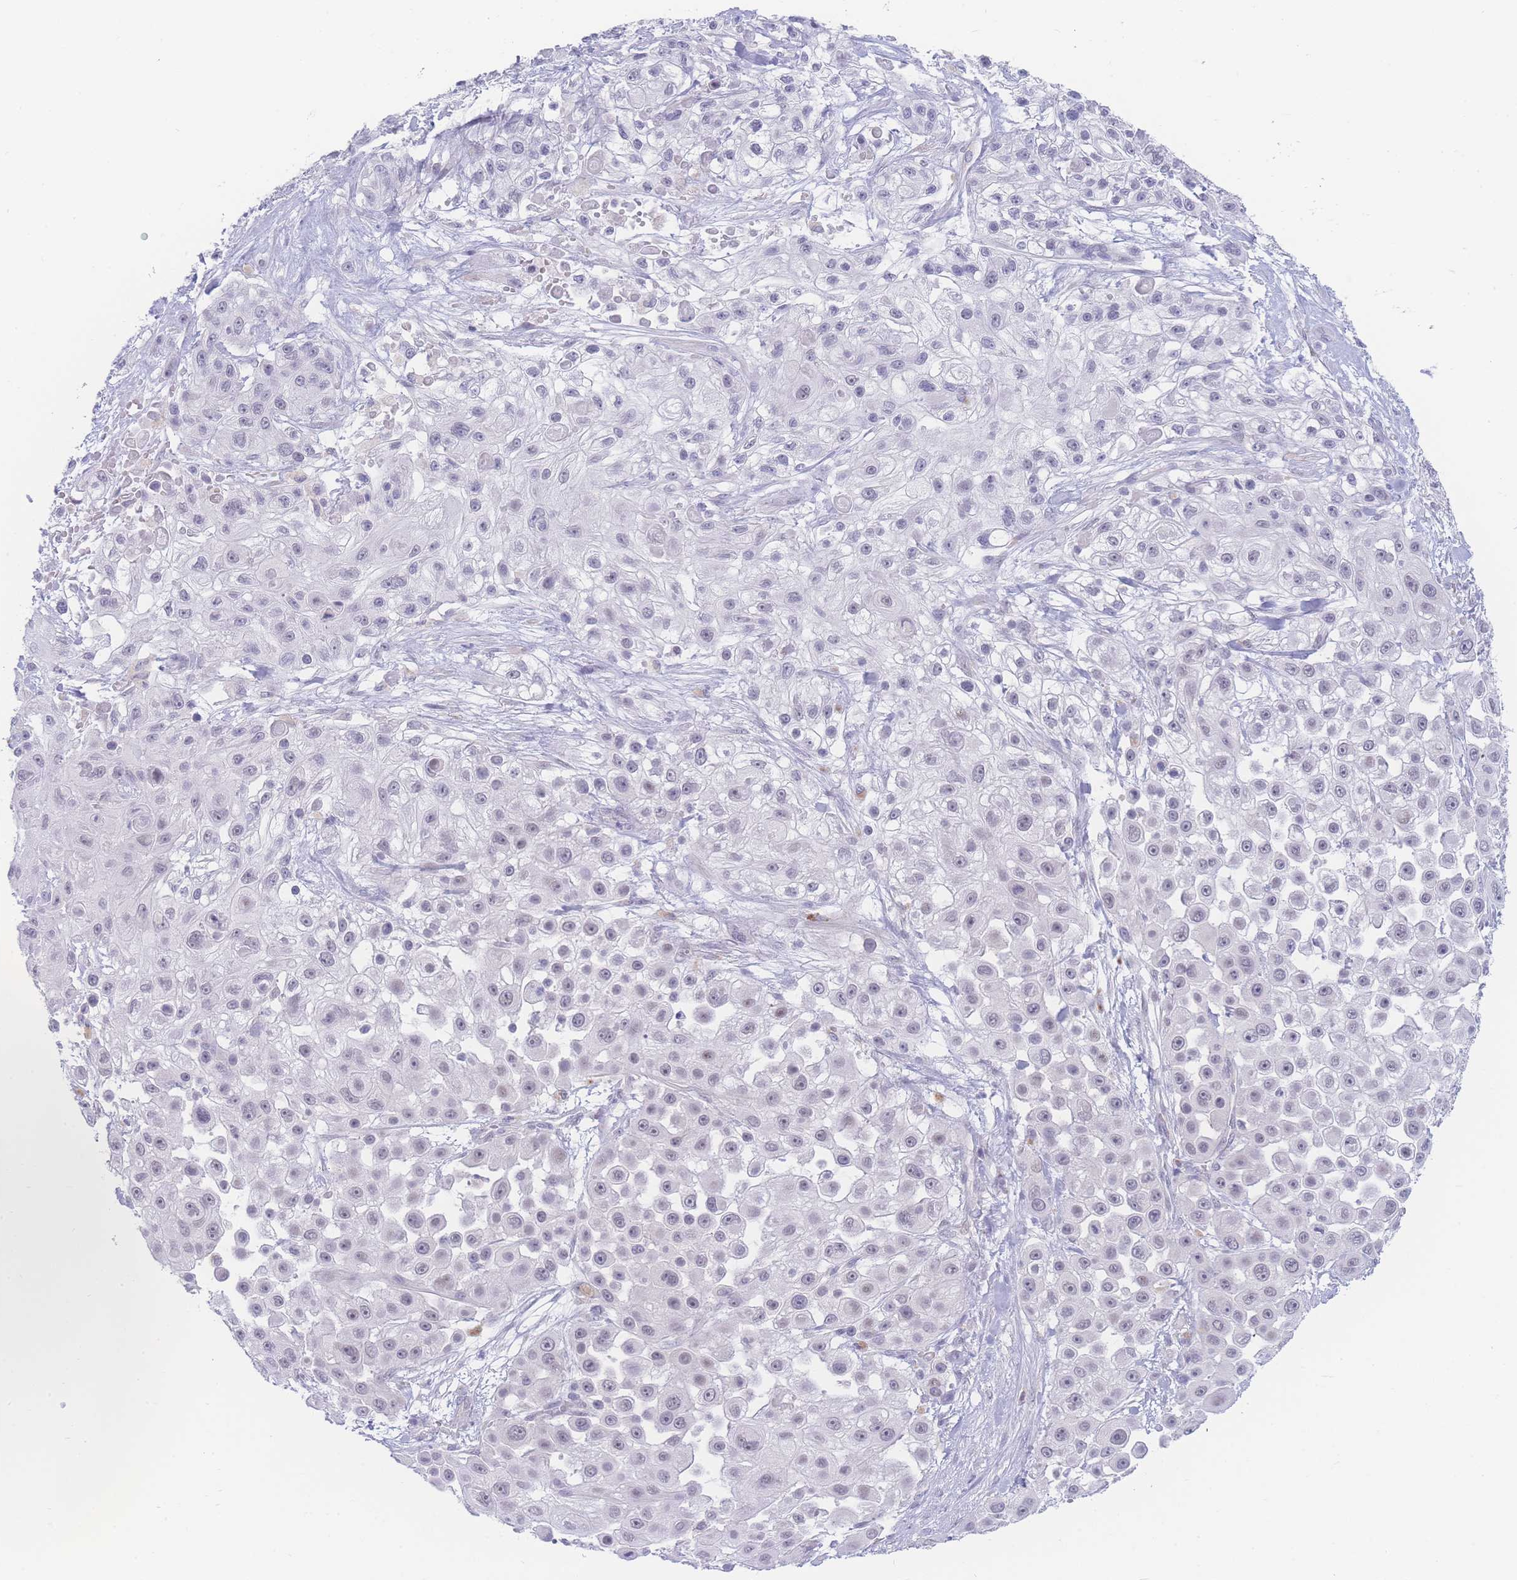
{"staining": {"intensity": "negative", "quantity": "none", "location": "none"}, "tissue": "skin cancer", "cell_type": "Tumor cells", "image_type": "cancer", "snomed": [{"axis": "morphology", "description": "Squamous cell carcinoma, NOS"}, {"axis": "topography", "description": "Skin"}], "caption": "IHC photomicrograph of neoplastic tissue: squamous cell carcinoma (skin) stained with DAB (3,3'-diaminobenzidine) exhibits no significant protein staining in tumor cells.", "gene": "PRSS22", "patient": {"sex": "male", "age": 67}}